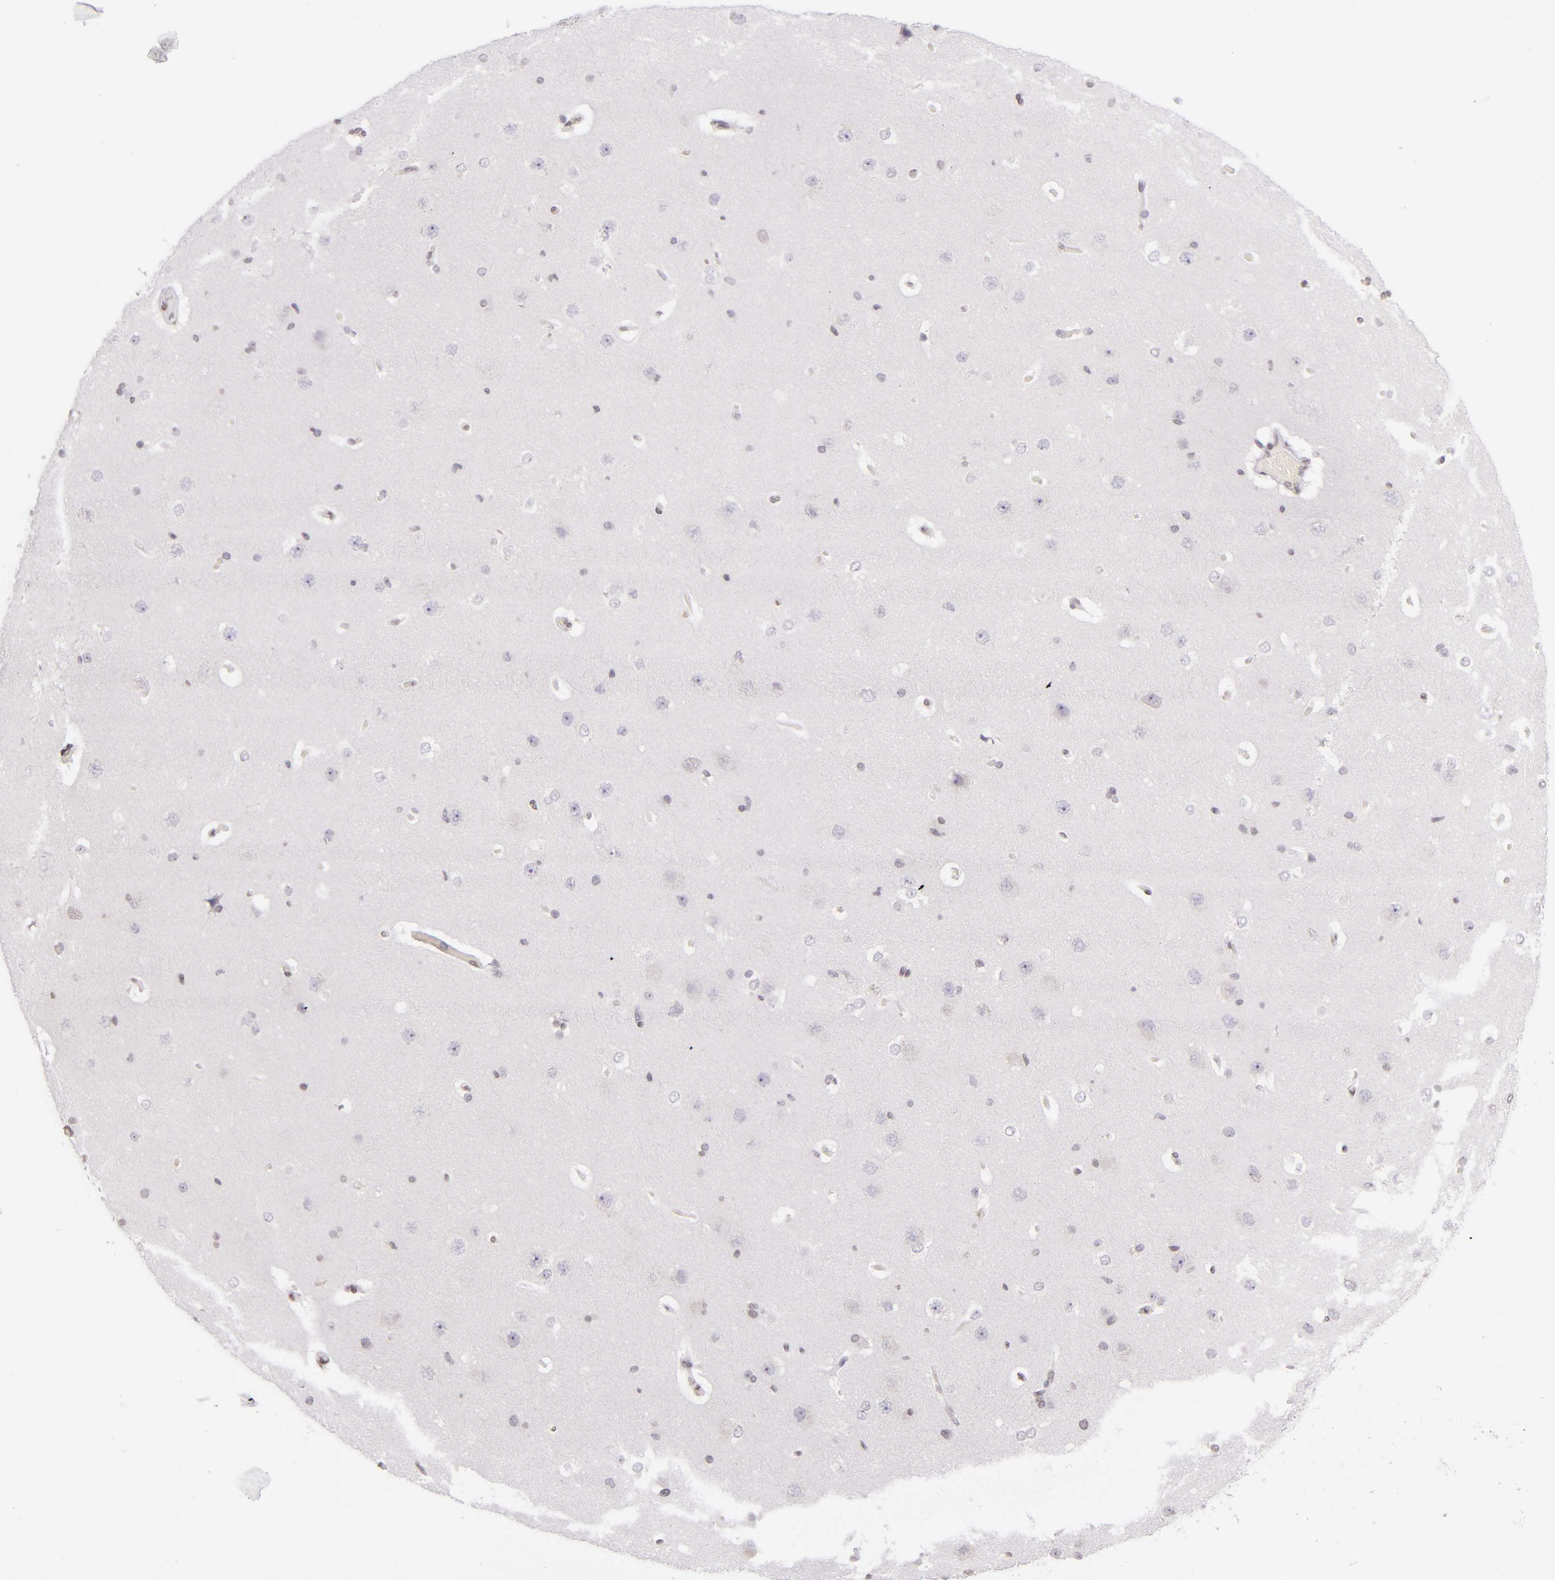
{"staining": {"intensity": "negative", "quantity": "none", "location": "none"}, "tissue": "cerebral cortex", "cell_type": "Endothelial cells", "image_type": "normal", "snomed": [{"axis": "morphology", "description": "Normal tissue, NOS"}, {"axis": "topography", "description": "Cerebral cortex"}], "caption": "The photomicrograph demonstrates no staining of endothelial cells in benign cerebral cortex.", "gene": "CD40", "patient": {"sex": "female", "age": 45}}